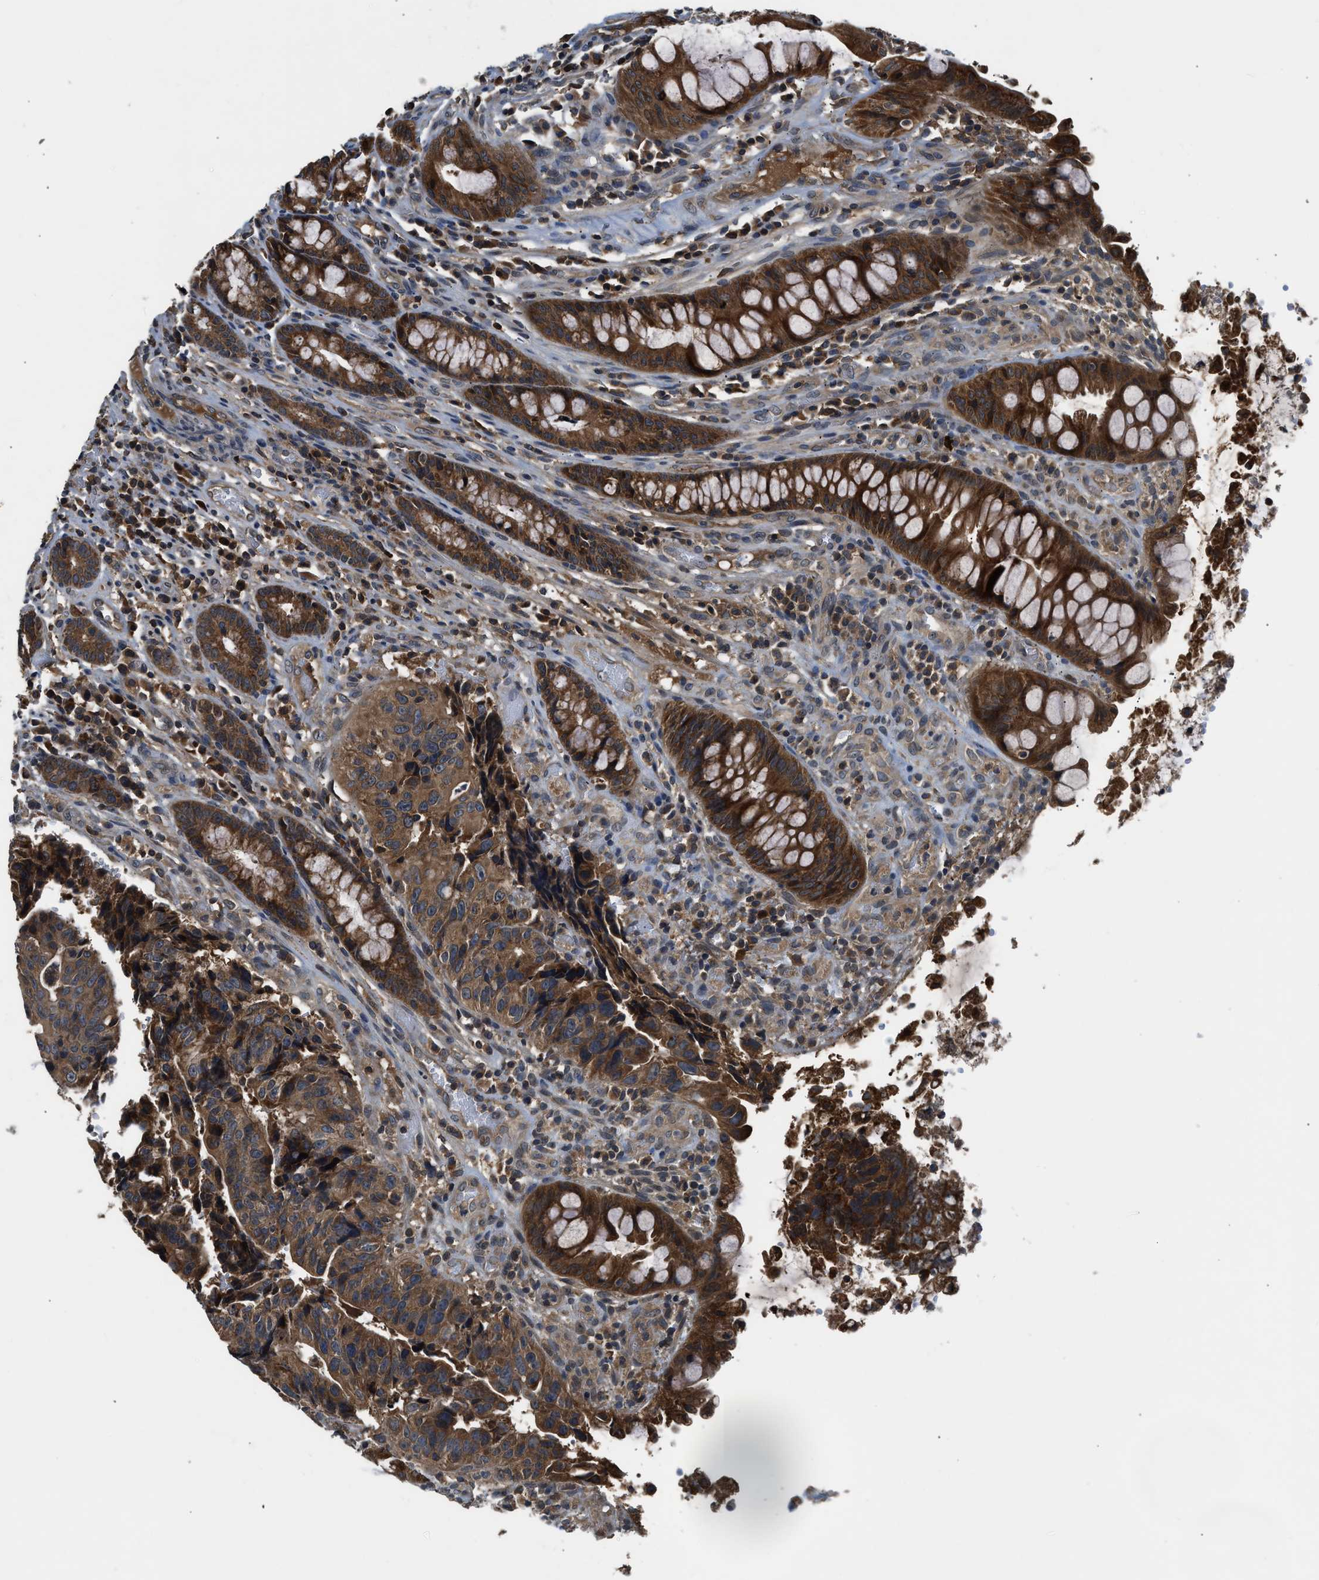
{"staining": {"intensity": "strong", "quantity": ">75%", "location": "cytoplasmic/membranous"}, "tissue": "colorectal cancer", "cell_type": "Tumor cells", "image_type": "cancer", "snomed": [{"axis": "morphology", "description": "Adenocarcinoma, NOS"}, {"axis": "topography", "description": "Colon"}], "caption": "Protein expression analysis of colorectal adenocarcinoma shows strong cytoplasmic/membranous staining in about >75% of tumor cells.", "gene": "PAFAH2", "patient": {"sex": "female", "age": 67}}